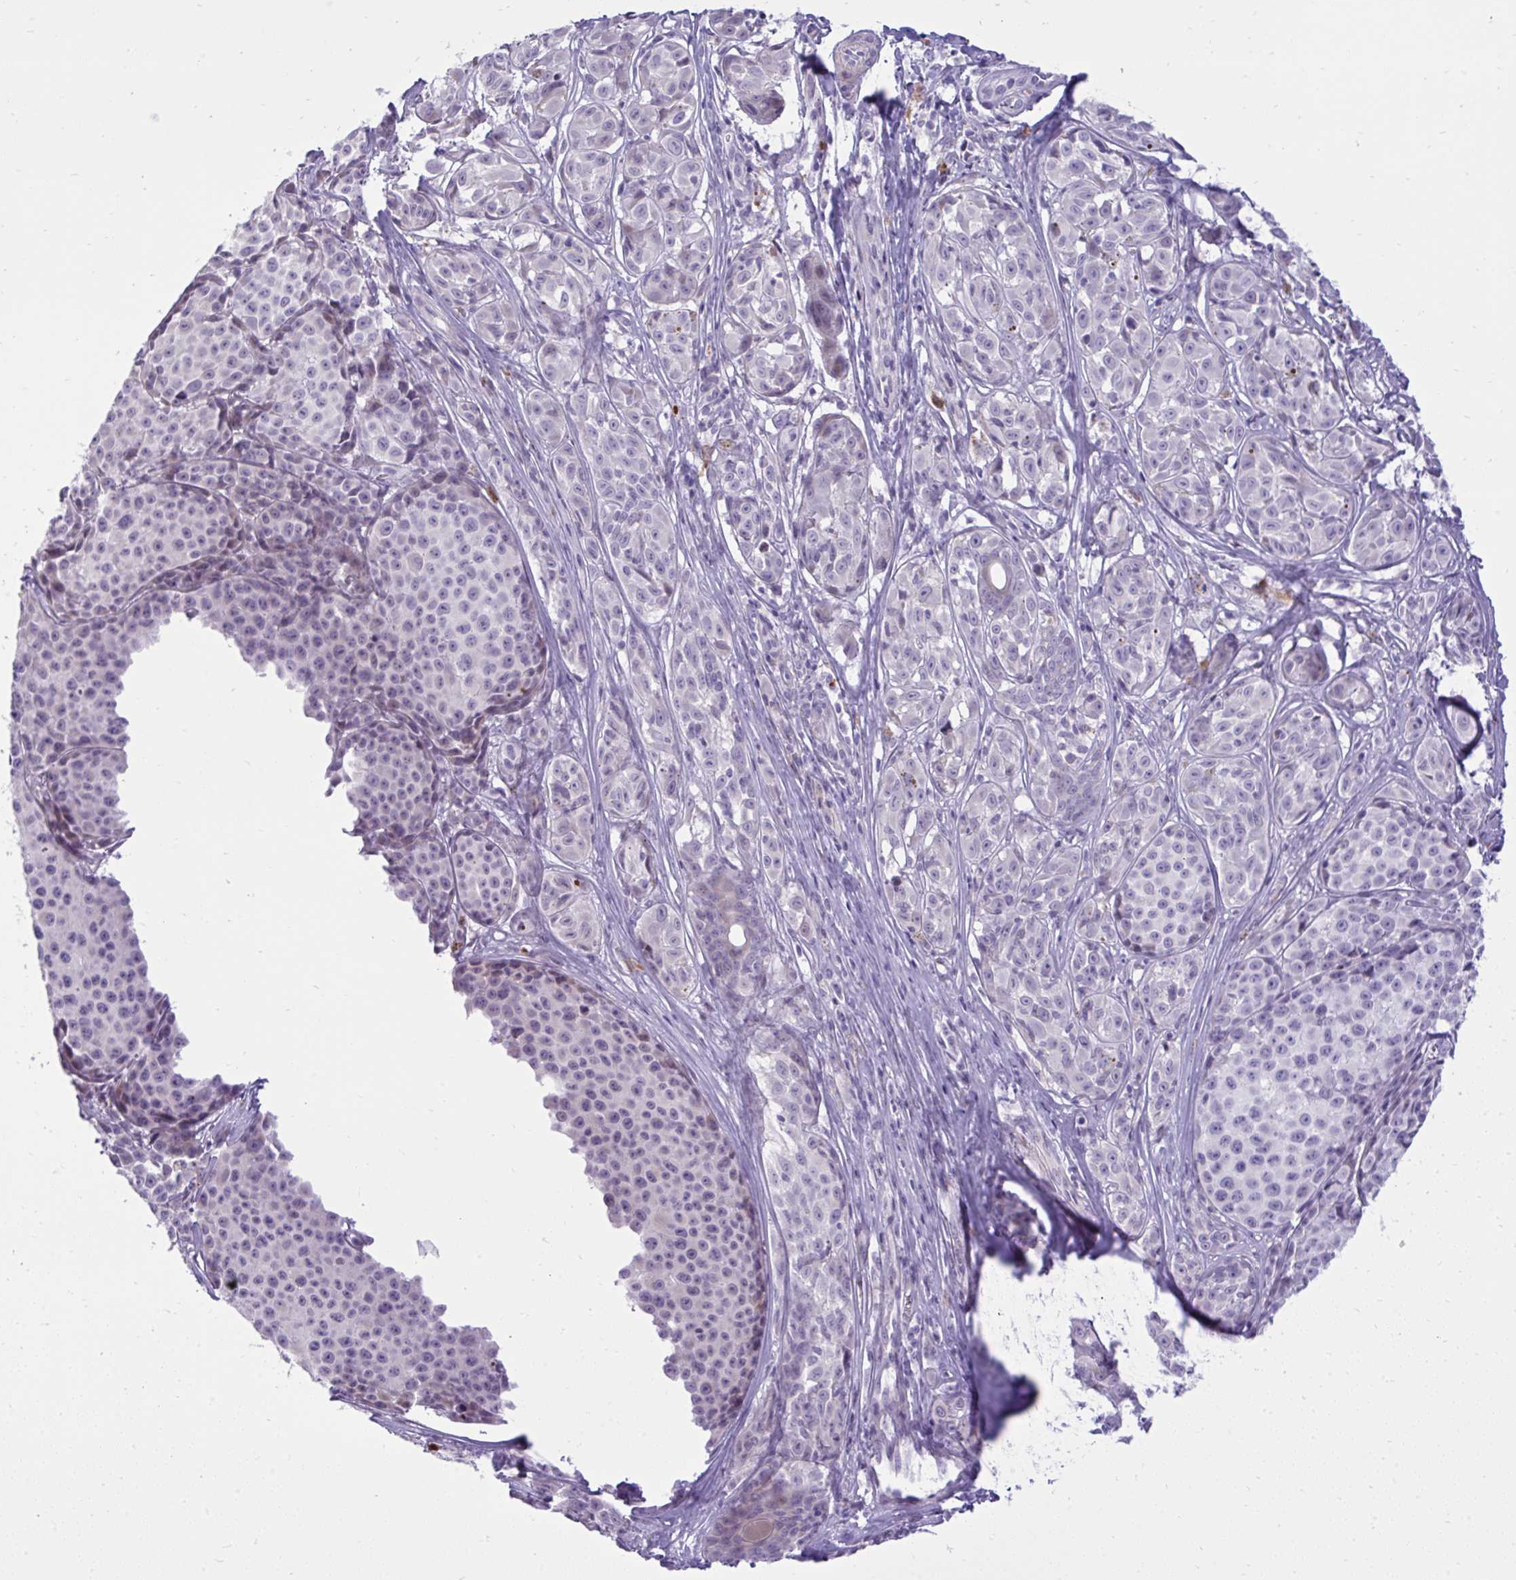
{"staining": {"intensity": "negative", "quantity": "none", "location": "none"}, "tissue": "melanoma", "cell_type": "Tumor cells", "image_type": "cancer", "snomed": [{"axis": "morphology", "description": "Malignant melanoma, NOS"}, {"axis": "topography", "description": "Skin"}], "caption": "Protein analysis of melanoma displays no significant expression in tumor cells. (IHC, brightfield microscopy, high magnification).", "gene": "SPAG1", "patient": {"sex": "female", "age": 35}}